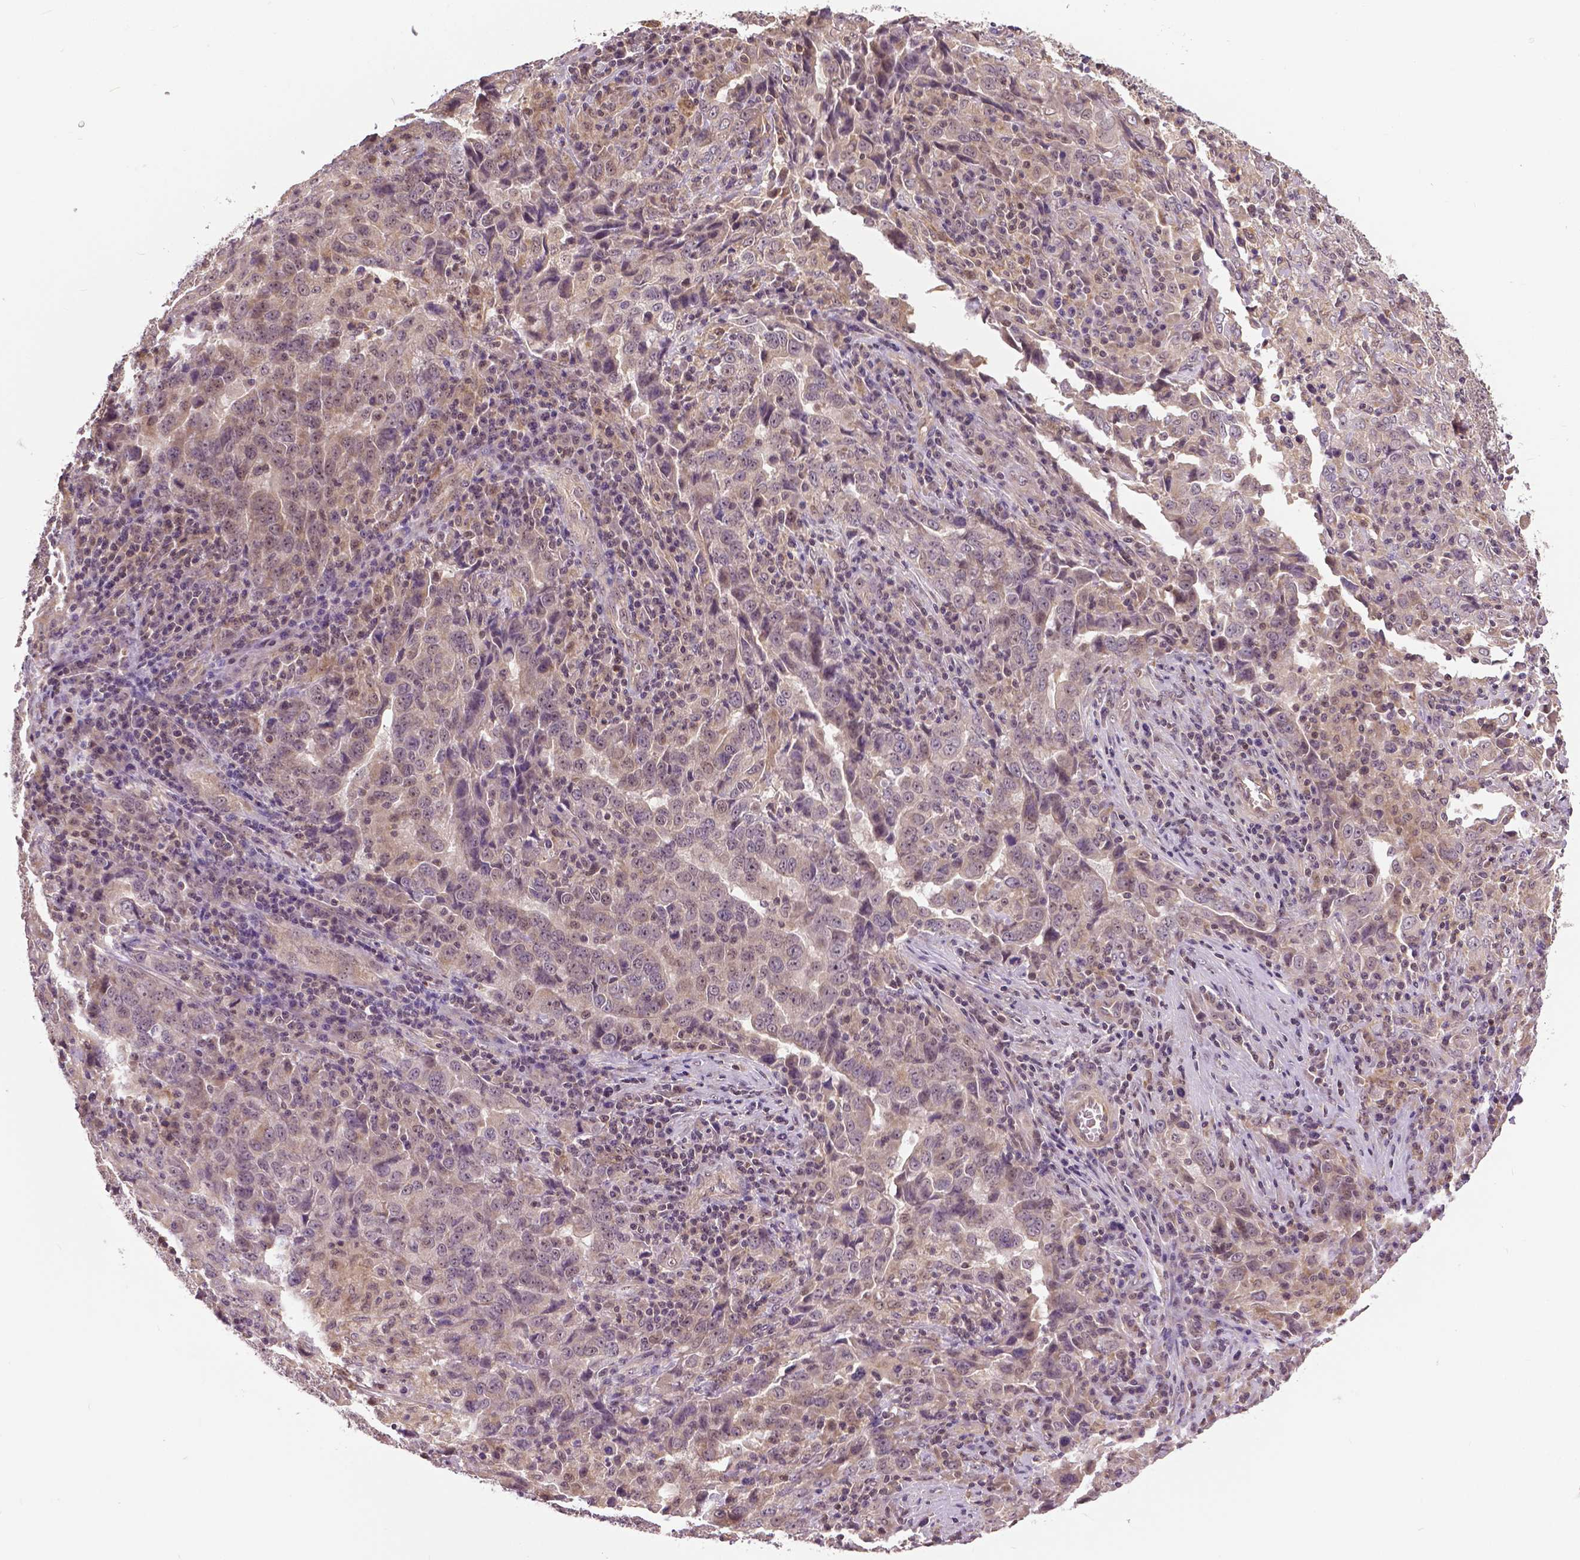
{"staining": {"intensity": "weak", "quantity": "<25%", "location": "nuclear"}, "tissue": "lung cancer", "cell_type": "Tumor cells", "image_type": "cancer", "snomed": [{"axis": "morphology", "description": "Adenocarcinoma, NOS"}, {"axis": "topography", "description": "Lung"}], "caption": "DAB immunohistochemical staining of lung cancer demonstrates no significant positivity in tumor cells.", "gene": "ANXA13", "patient": {"sex": "male", "age": 67}}